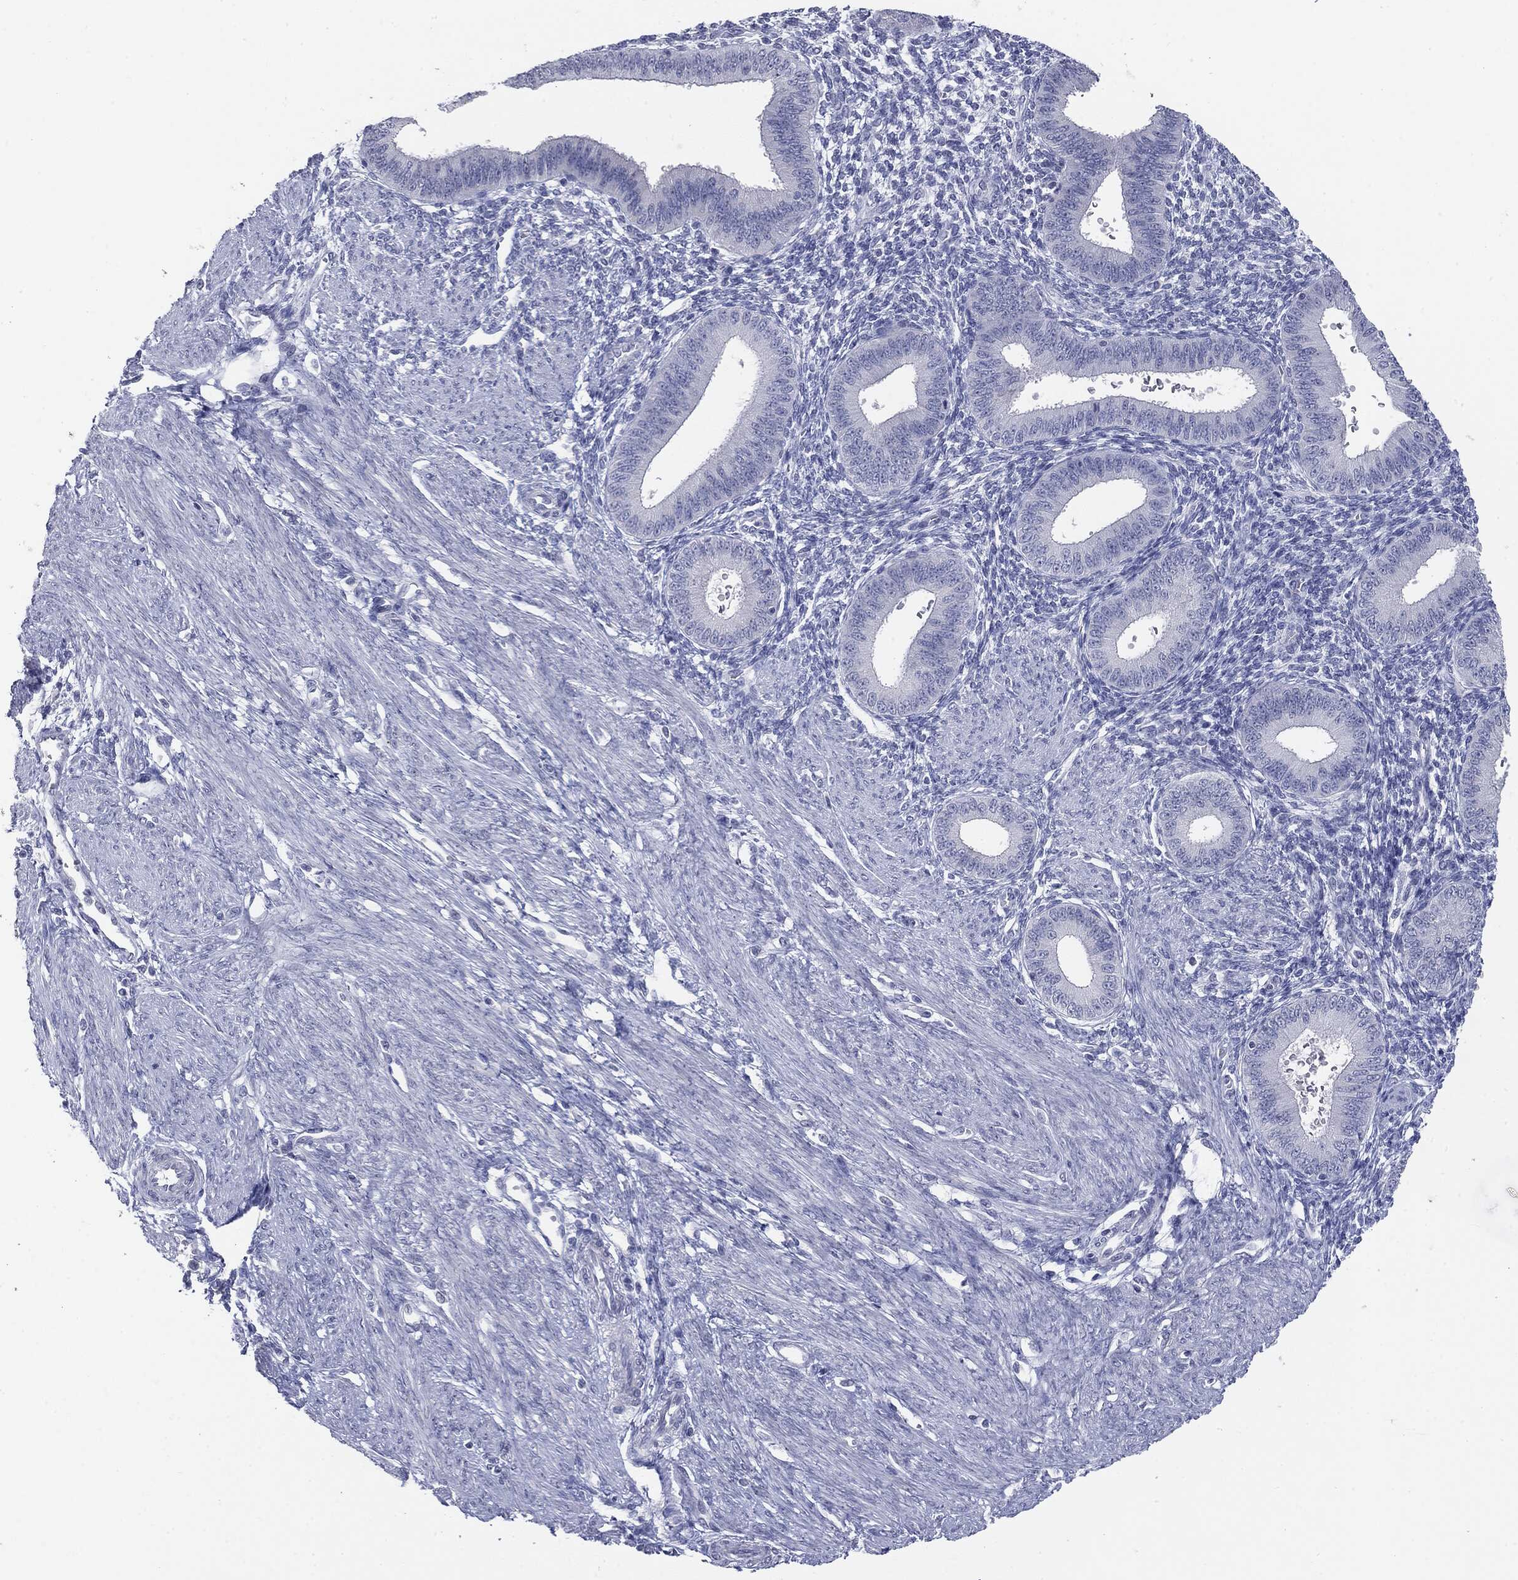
{"staining": {"intensity": "negative", "quantity": "none", "location": "none"}, "tissue": "endometrium", "cell_type": "Cells in endometrial stroma", "image_type": "normal", "snomed": [{"axis": "morphology", "description": "Normal tissue, NOS"}, {"axis": "topography", "description": "Endometrium"}], "caption": "Immunohistochemistry (IHC) micrograph of benign endometrium: endometrium stained with DAB (3,3'-diaminobenzidine) exhibits no significant protein expression in cells in endometrial stroma.", "gene": "CGB1", "patient": {"sex": "female", "age": 39}}